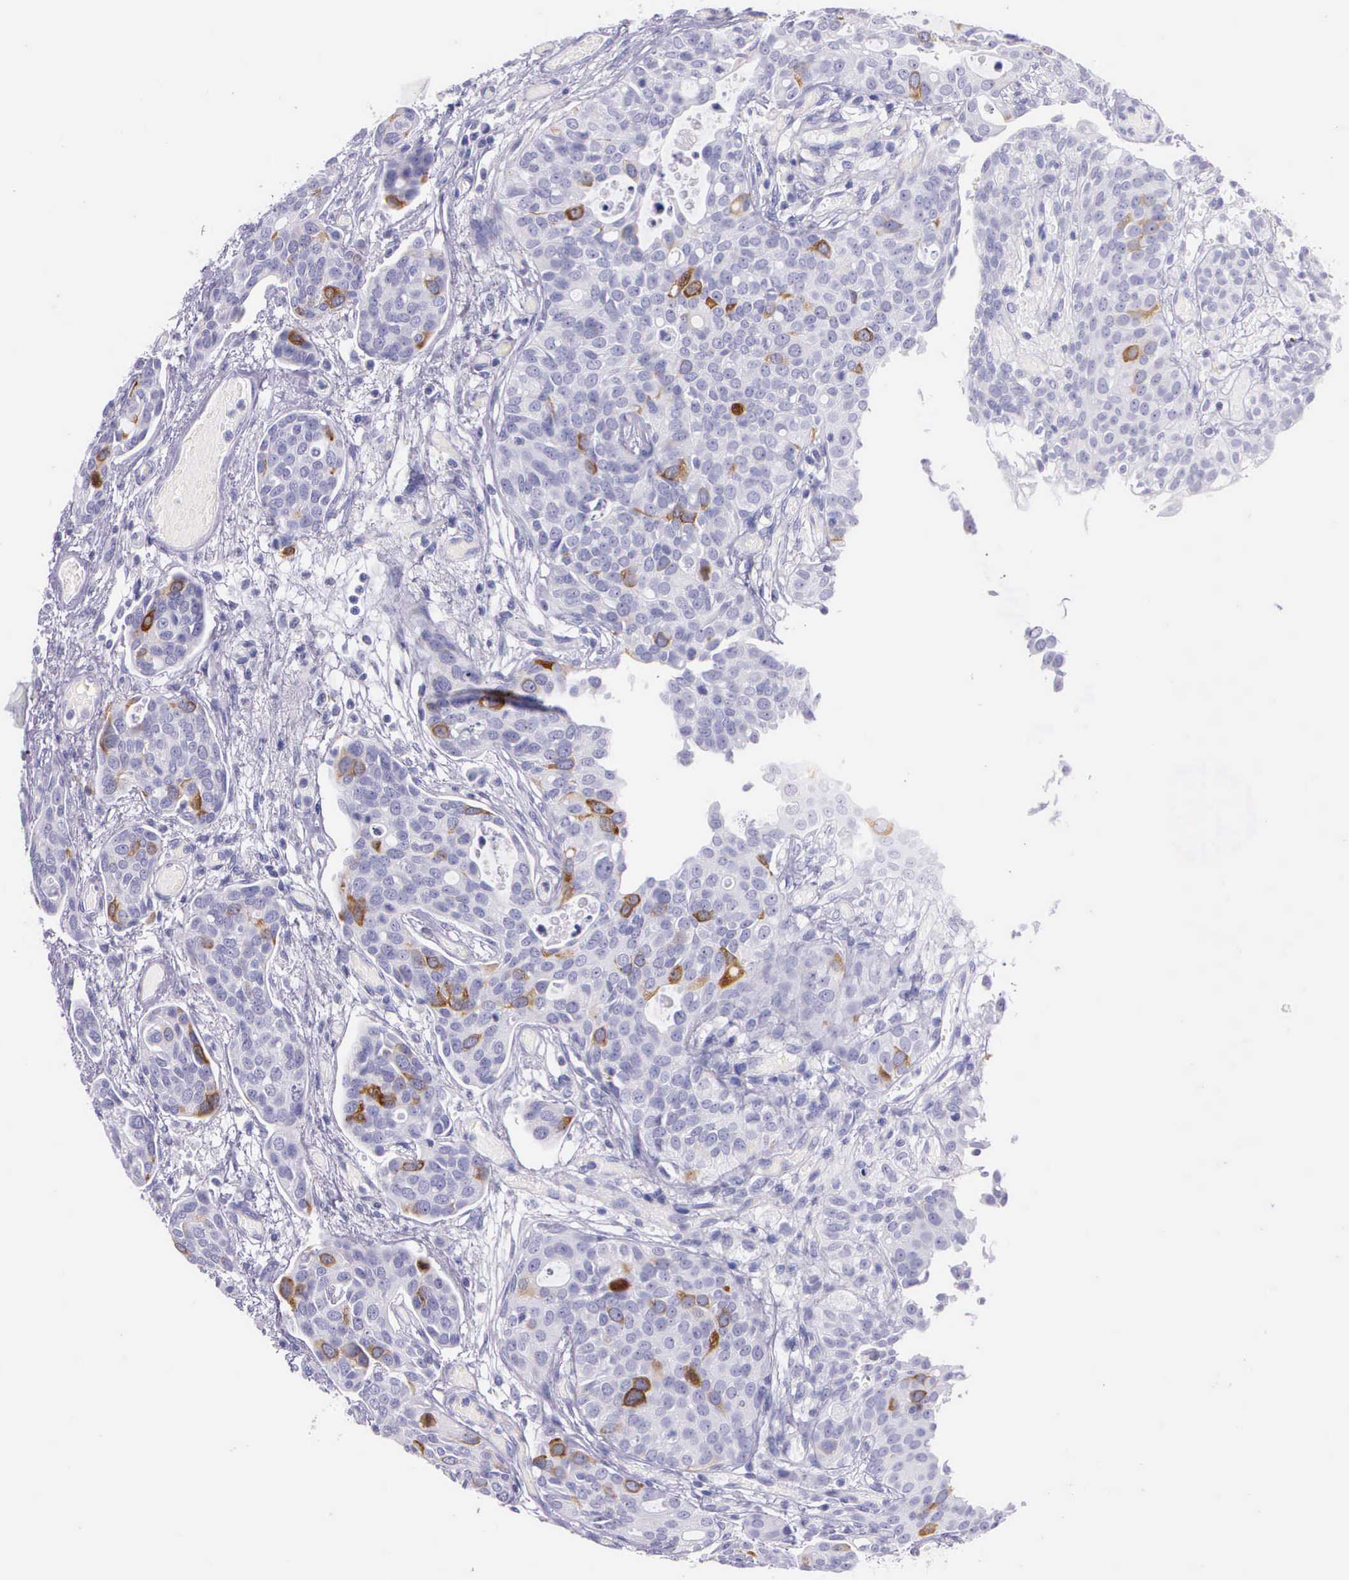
{"staining": {"intensity": "moderate", "quantity": "<25%", "location": "cytoplasmic/membranous,nuclear"}, "tissue": "urothelial cancer", "cell_type": "Tumor cells", "image_type": "cancer", "snomed": [{"axis": "morphology", "description": "Urothelial carcinoma, High grade"}, {"axis": "topography", "description": "Urinary bladder"}], "caption": "High-power microscopy captured an IHC photomicrograph of high-grade urothelial carcinoma, revealing moderate cytoplasmic/membranous and nuclear positivity in approximately <25% of tumor cells.", "gene": "CCNB1", "patient": {"sex": "male", "age": 78}}